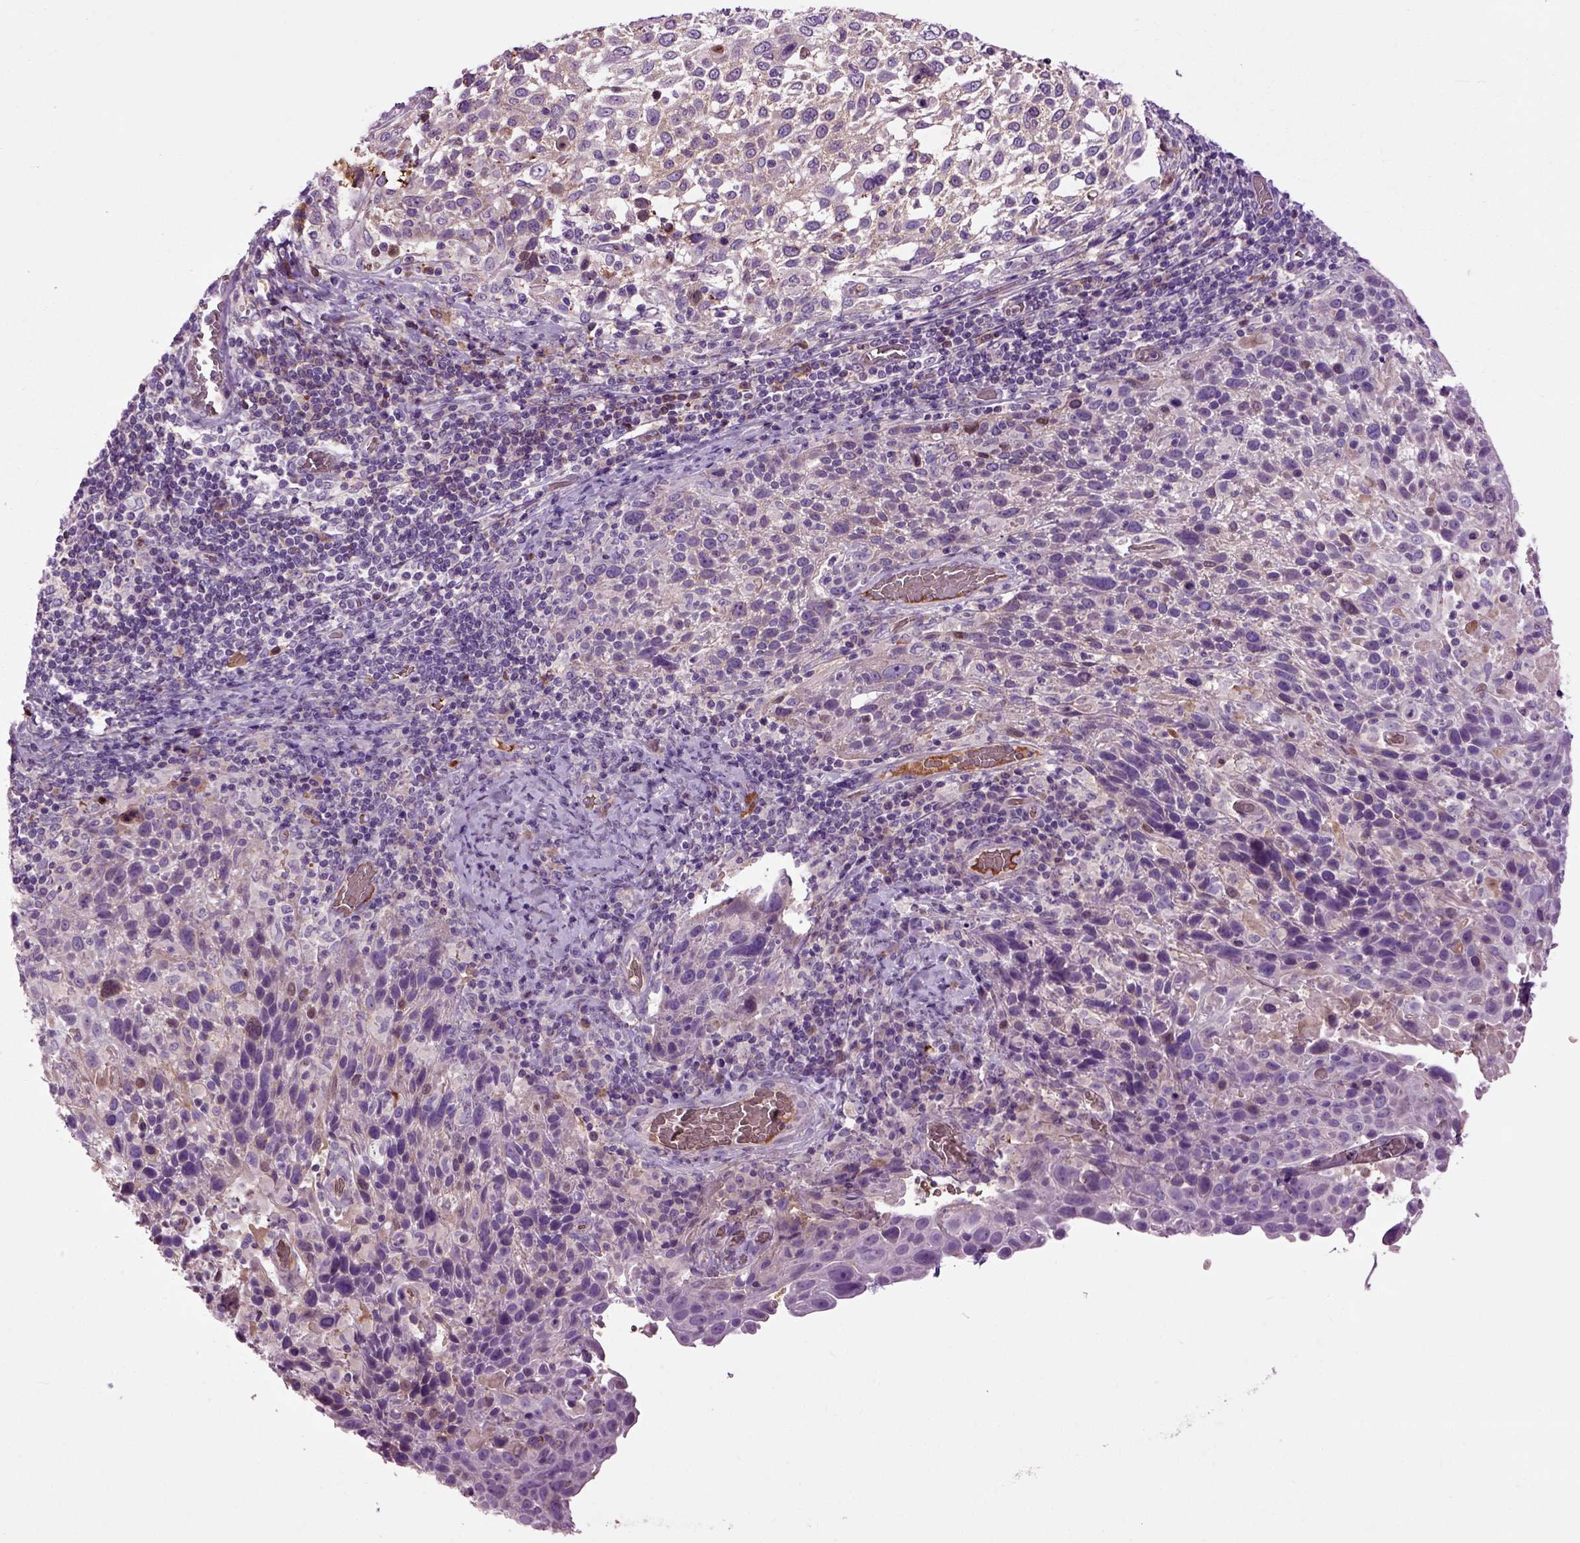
{"staining": {"intensity": "negative", "quantity": "none", "location": "none"}, "tissue": "cervical cancer", "cell_type": "Tumor cells", "image_type": "cancer", "snomed": [{"axis": "morphology", "description": "Squamous cell carcinoma, NOS"}, {"axis": "topography", "description": "Cervix"}], "caption": "IHC of squamous cell carcinoma (cervical) demonstrates no staining in tumor cells.", "gene": "SPON1", "patient": {"sex": "female", "age": 61}}